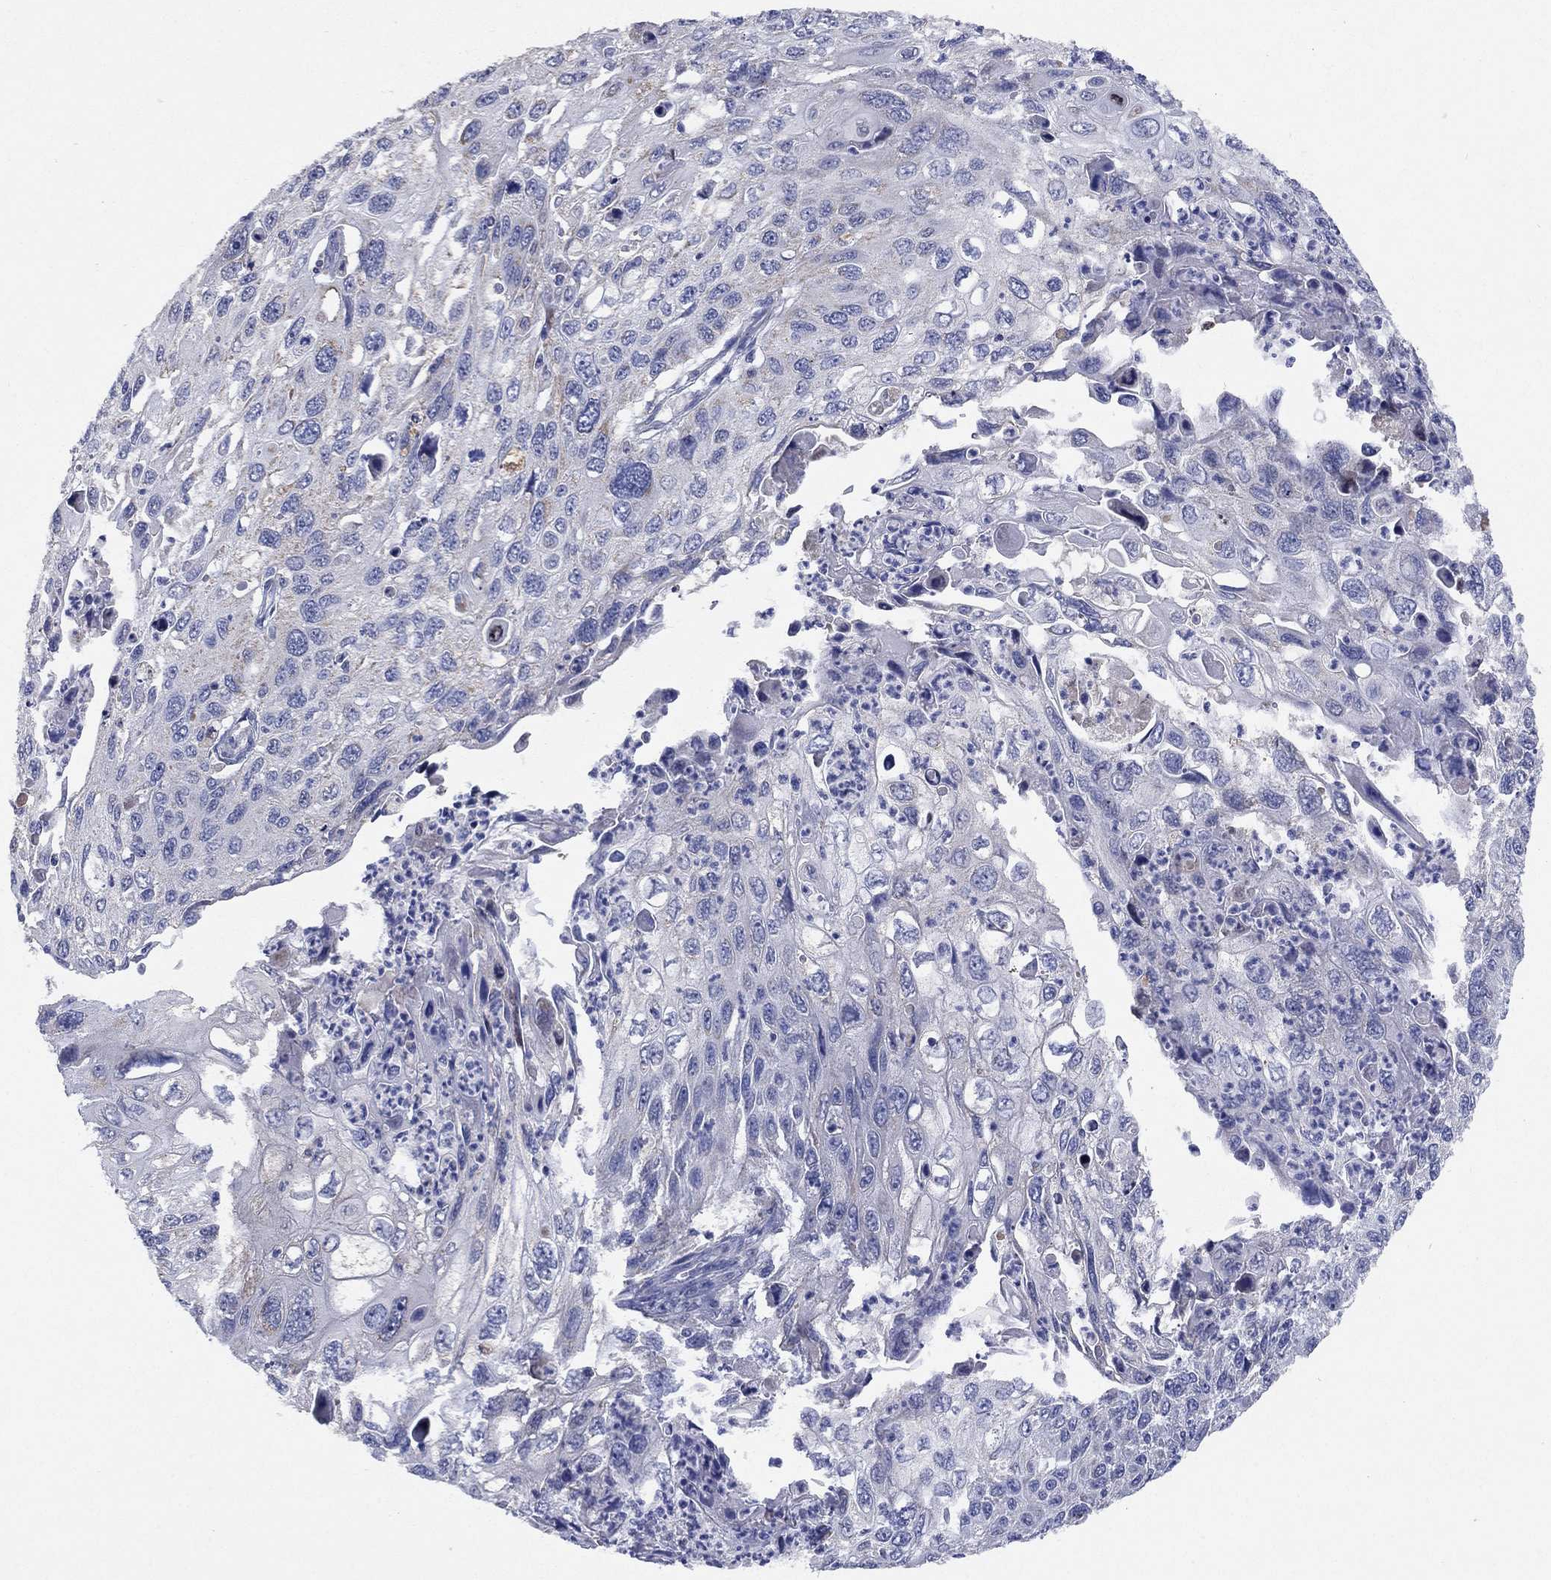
{"staining": {"intensity": "negative", "quantity": "none", "location": "none"}, "tissue": "cervical cancer", "cell_type": "Tumor cells", "image_type": "cancer", "snomed": [{"axis": "morphology", "description": "Squamous cell carcinoma, NOS"}, {"axis": "topography", "description": "Cervix"}], "caption": "IHC image of cervical cancer (squamous cell carcinoma) stained for a protein (brown), which exhibits no staining in tumor cells. Nuclei are stained in blue.", "gene": "CLVS1", "patient": {"sex": "female", "age": 70}}